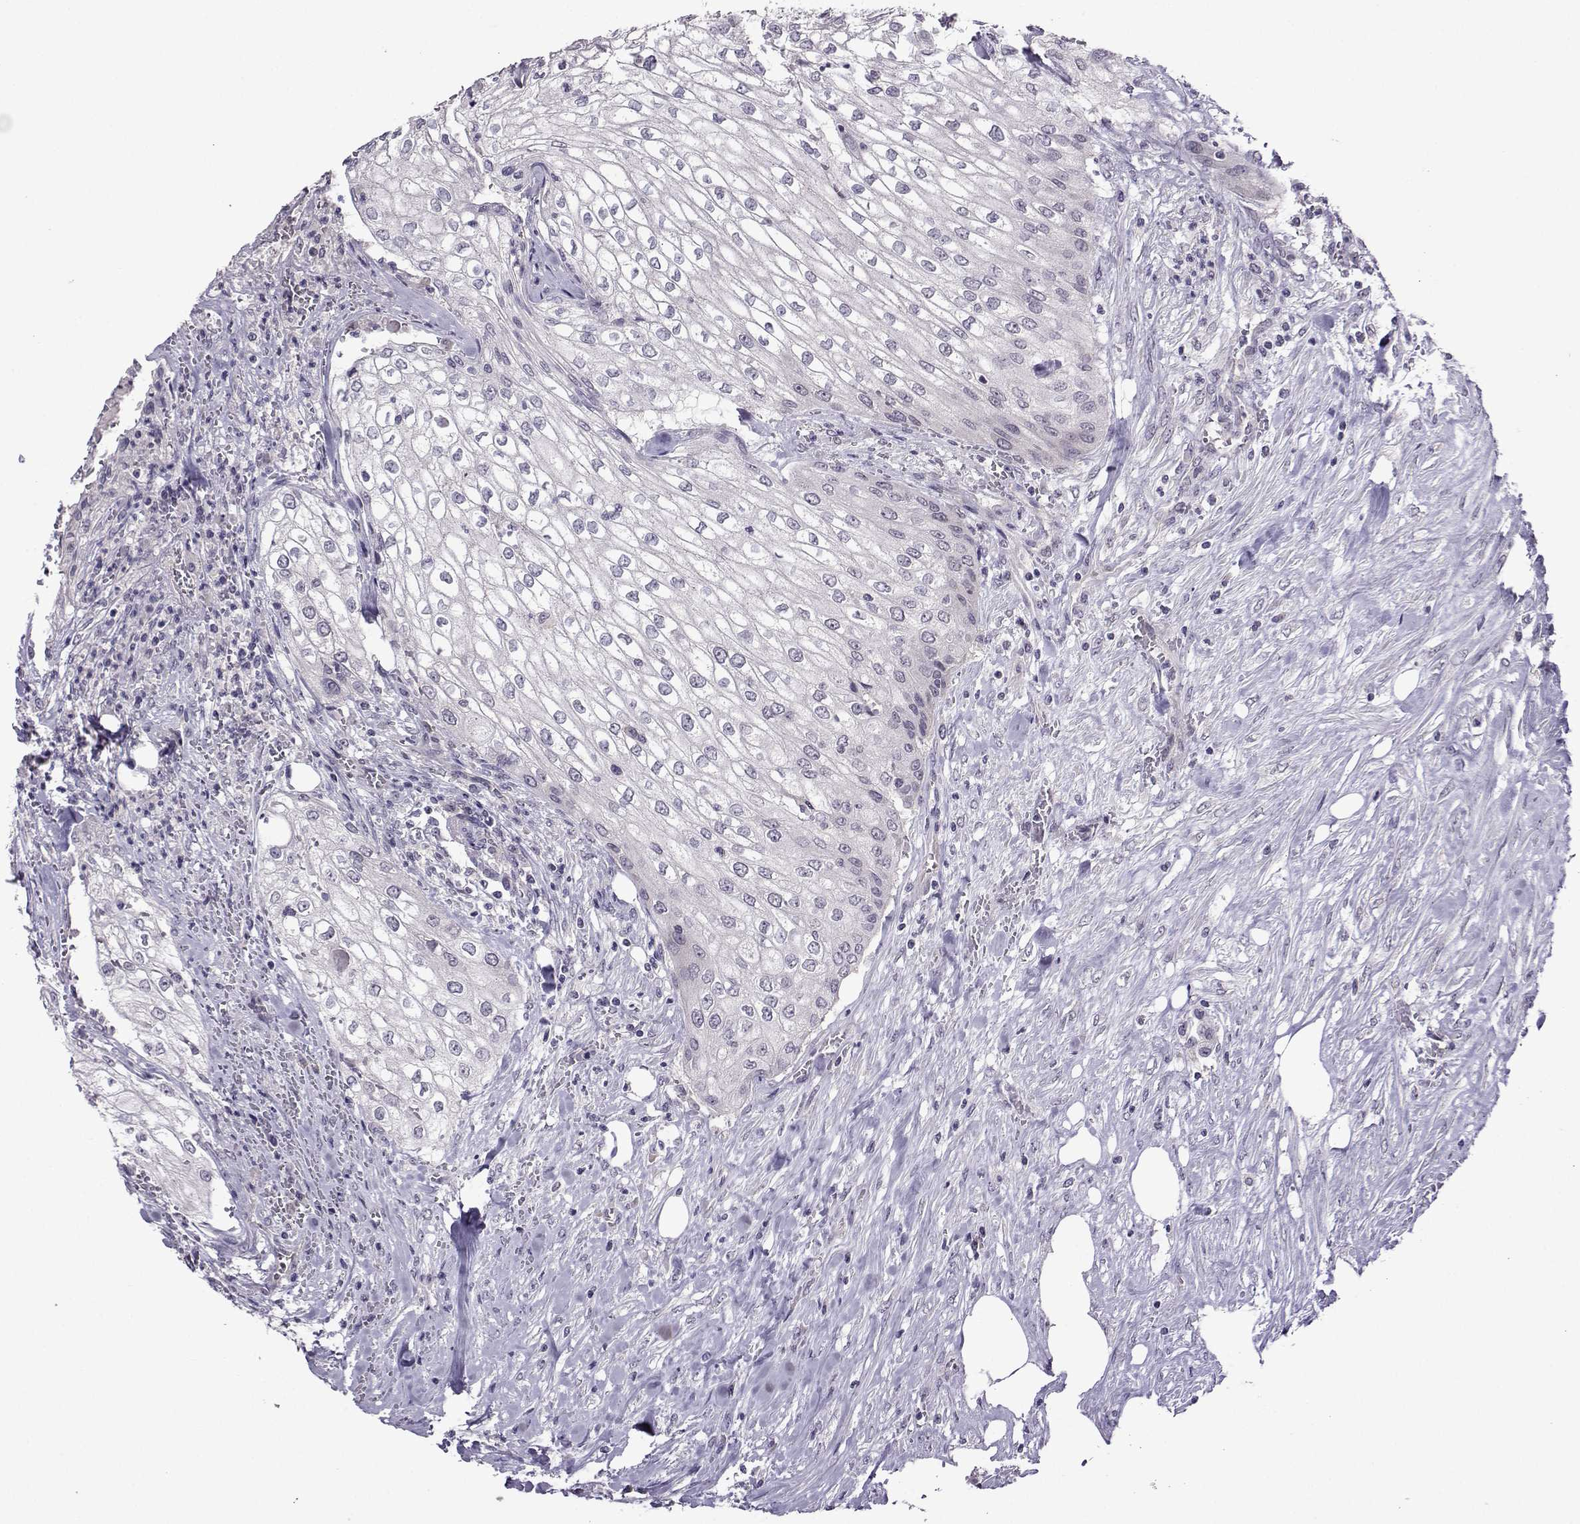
{"staining": {"intensity": "negative", "quantity": "none", "location": "none"}, "tissue": "urothelial cancer", "cell_type": "Tumor cells", "image_type": "cancer", "snomed": [{"axis": "morphology", "description": "Urothelial carcinoma, High grade"}, {"axis": "topography", "description": "Urinary bladder"}], "caption": "Urothelial cancer was stained to show a protein in brown. There is no significant positivity in tumor cells. (Brightfield microscopy of DAB (3,3'-diaminobenzidine) immunohistochemistry at high magnification).", "gene": "DDX20", "patient": {"sex": "male", "age": 62}}